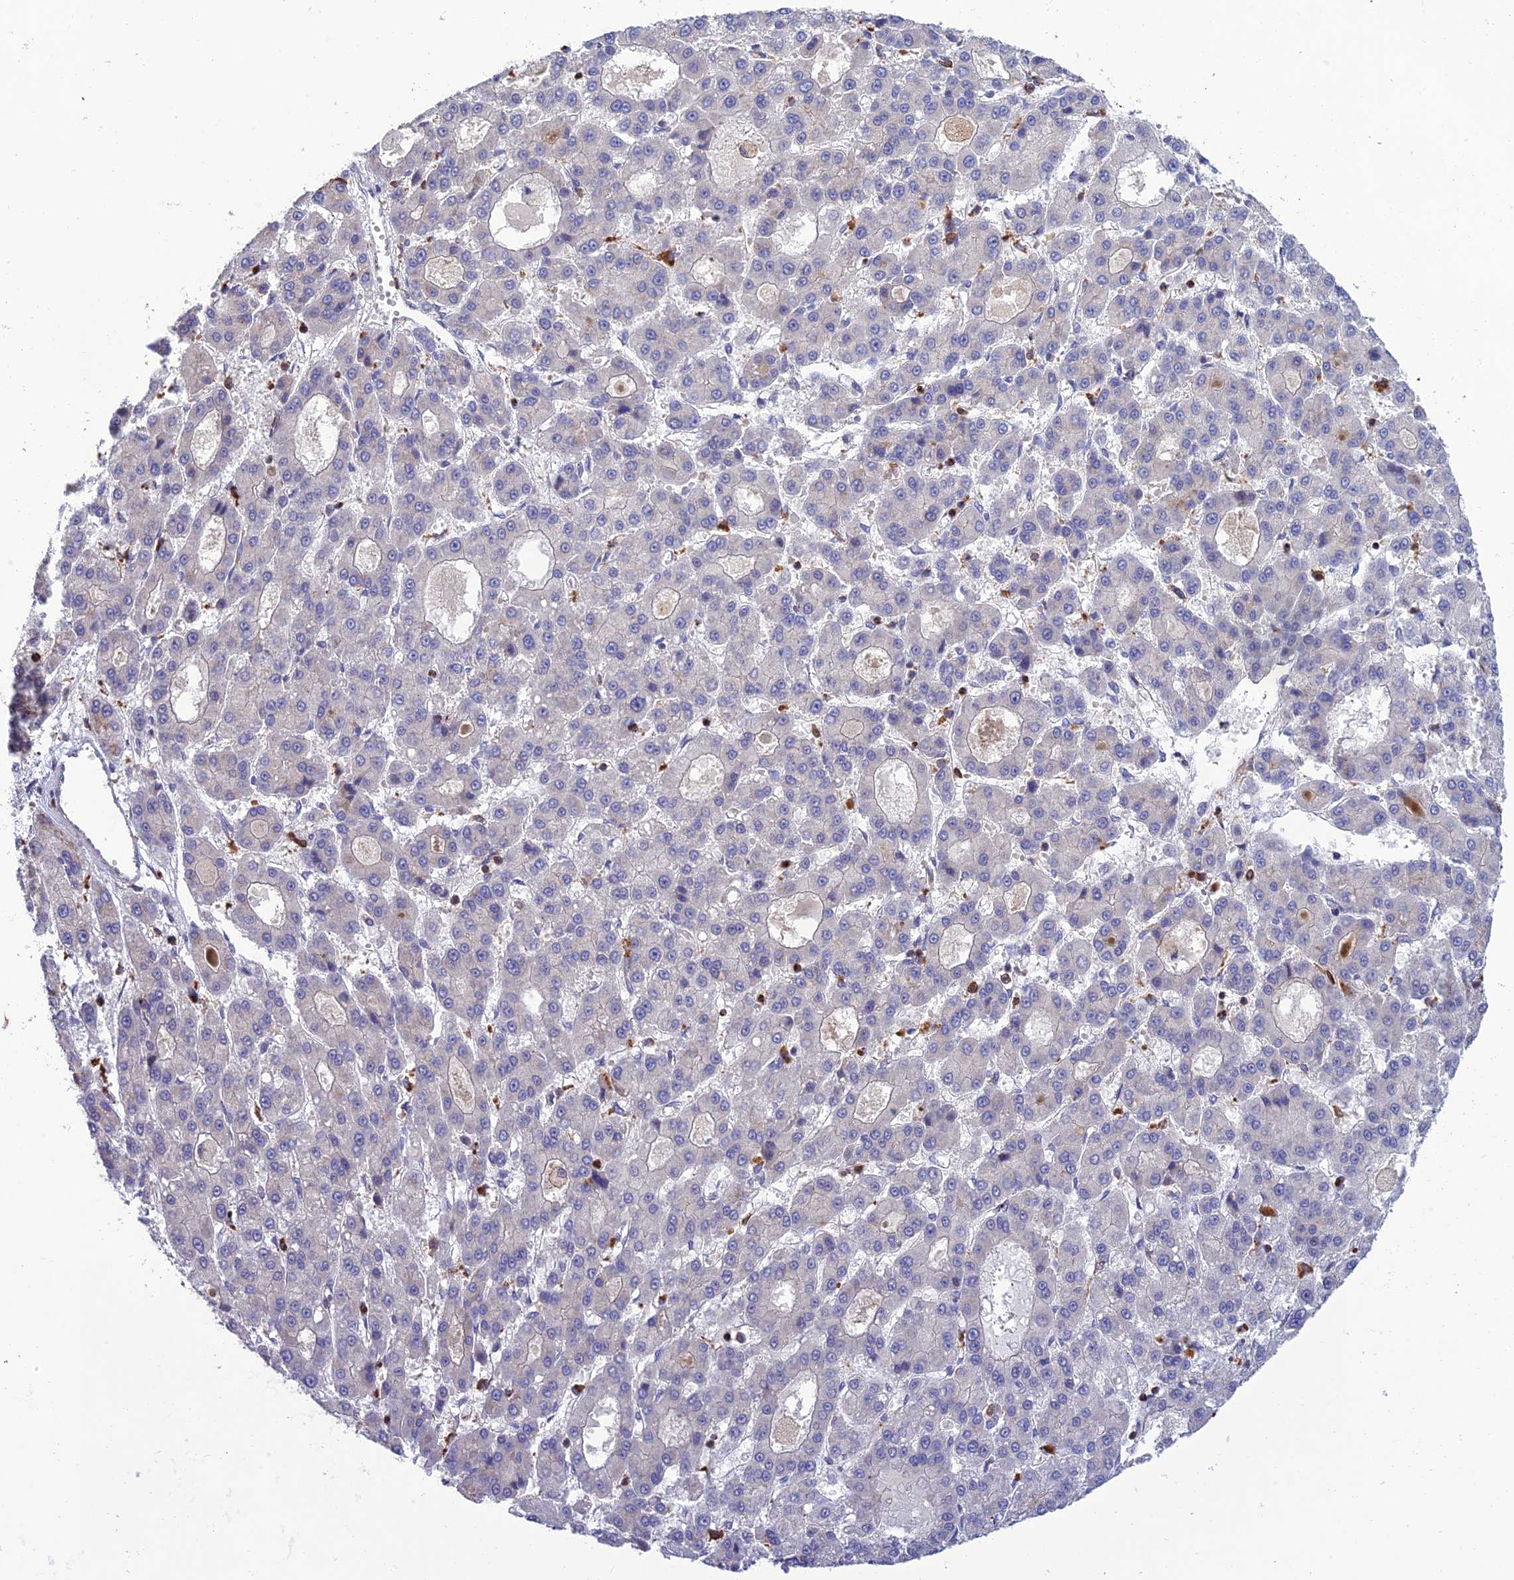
{"staining": {"intensity": "negative", "quantity": "none", "location": "none"}, "tissue": "liver cancer", "cell_type": "Tumor cells", "image_type": "cancer", "snomed": [{"axis": "morphology", "description": "Carcinoma, Hepatocellular, NOS"}, {"axis": "topography", "description": "Liver"}], "caption": "Protein analysis of hepatocellular carcinoma (liver) shows no significant positivity in tumor cells. The staining was performed using DAB (3,3'-diaminobenzidine) to visualize the protein expression in brown, while the nuclei were stained in blue with hematoxylin (Magnification: 20x).", "gene": "FAM76A", "patient": {"sex": "male", "age": 70}}